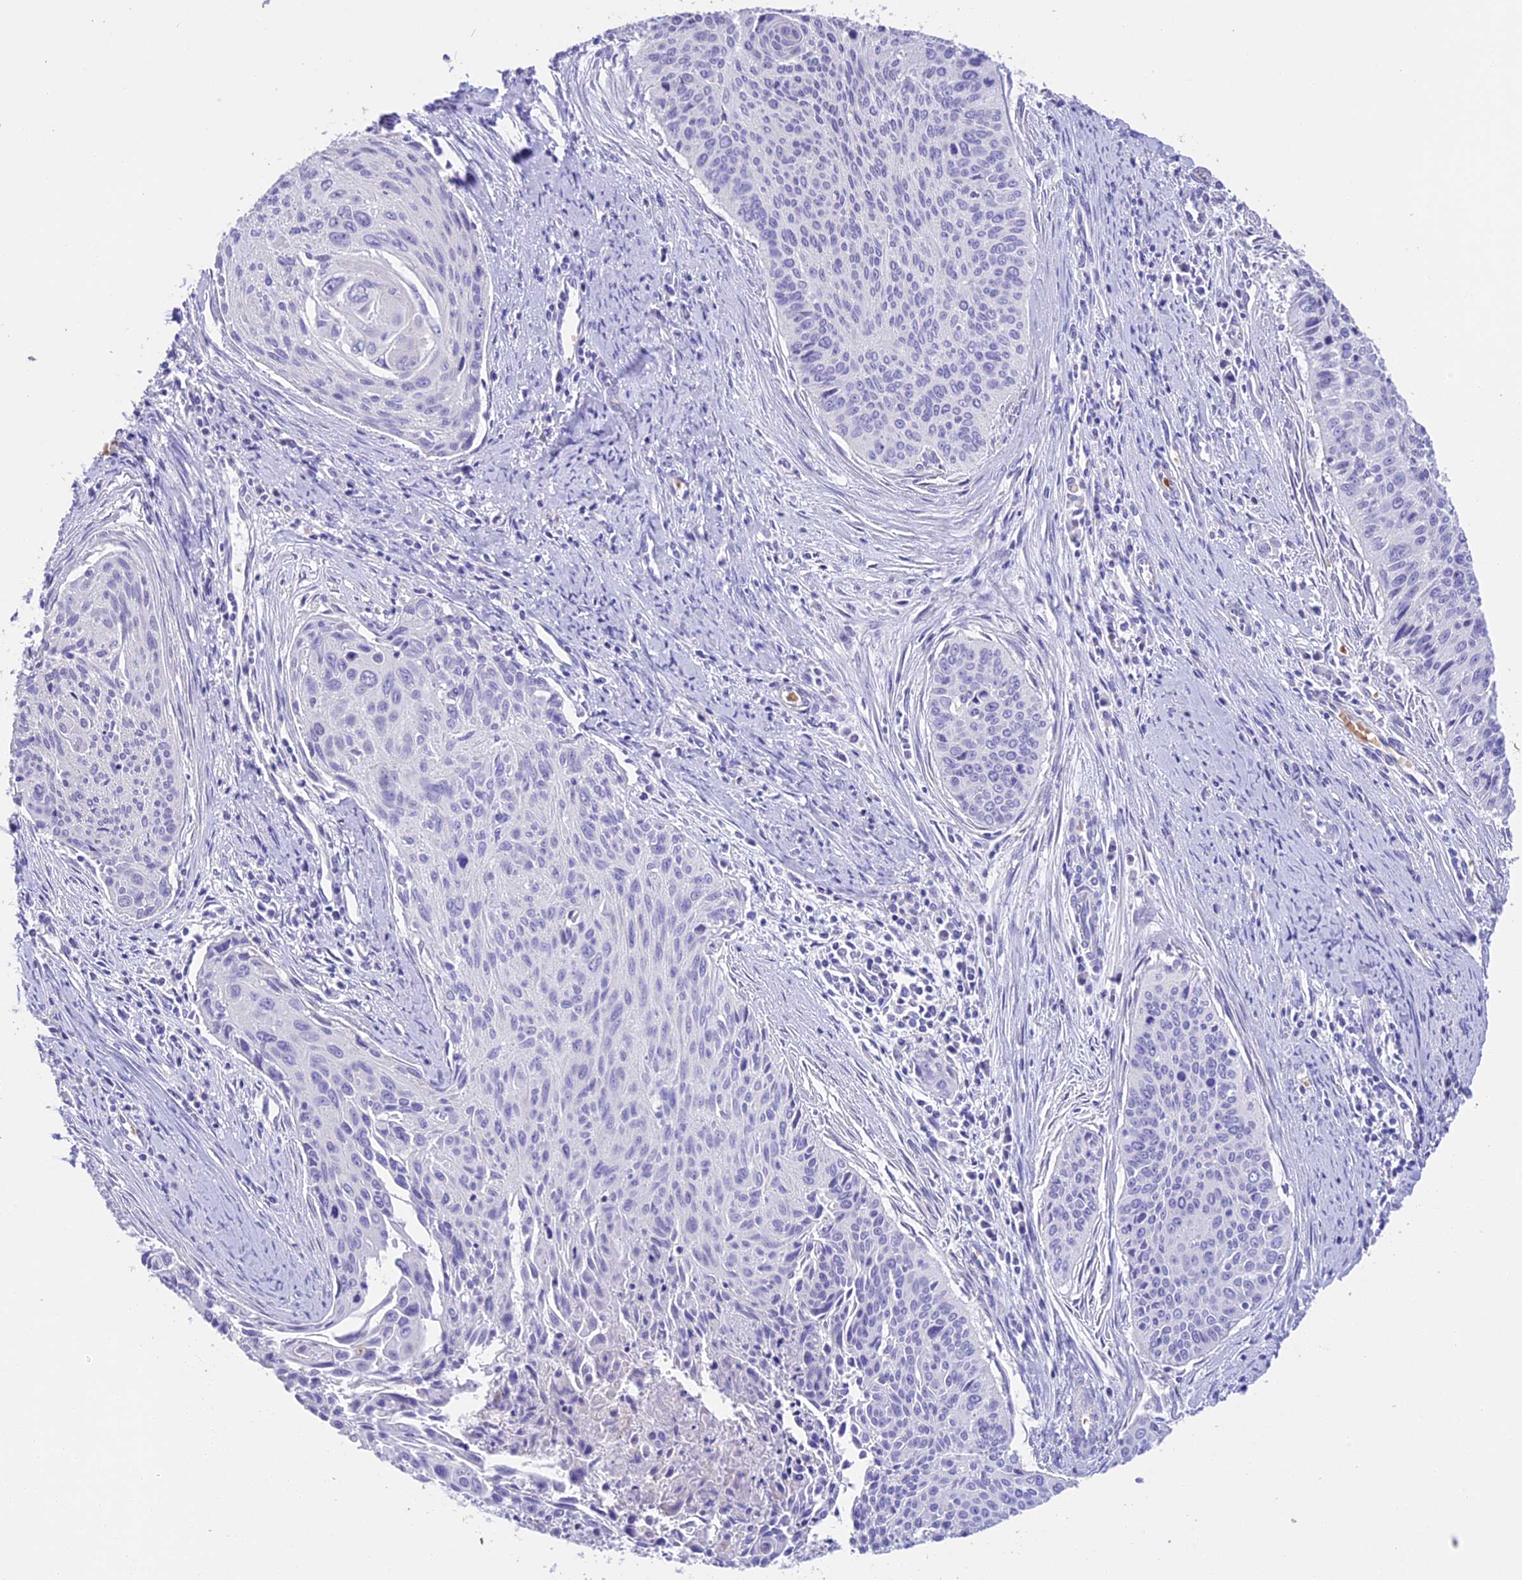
{"staining": {"intensity": "negative", "quantity": "none", "location": "none"}, "tissue": "cervical cancer", "cell_type": "Tumor cells", "image_type": "cancer", "snomed": [{"axis": "morphology", "description": "Squamous cell carcinoma, NOS"}, {"axis": "topography", "description": "Cervix"}], "caption": "Immunohistochemical staining of human squamous cell carcinoma (cervical) displays no significant expression in tumor cells.", "gene": "TNNC2", "patient": {"sex": "female", "age": 55}}